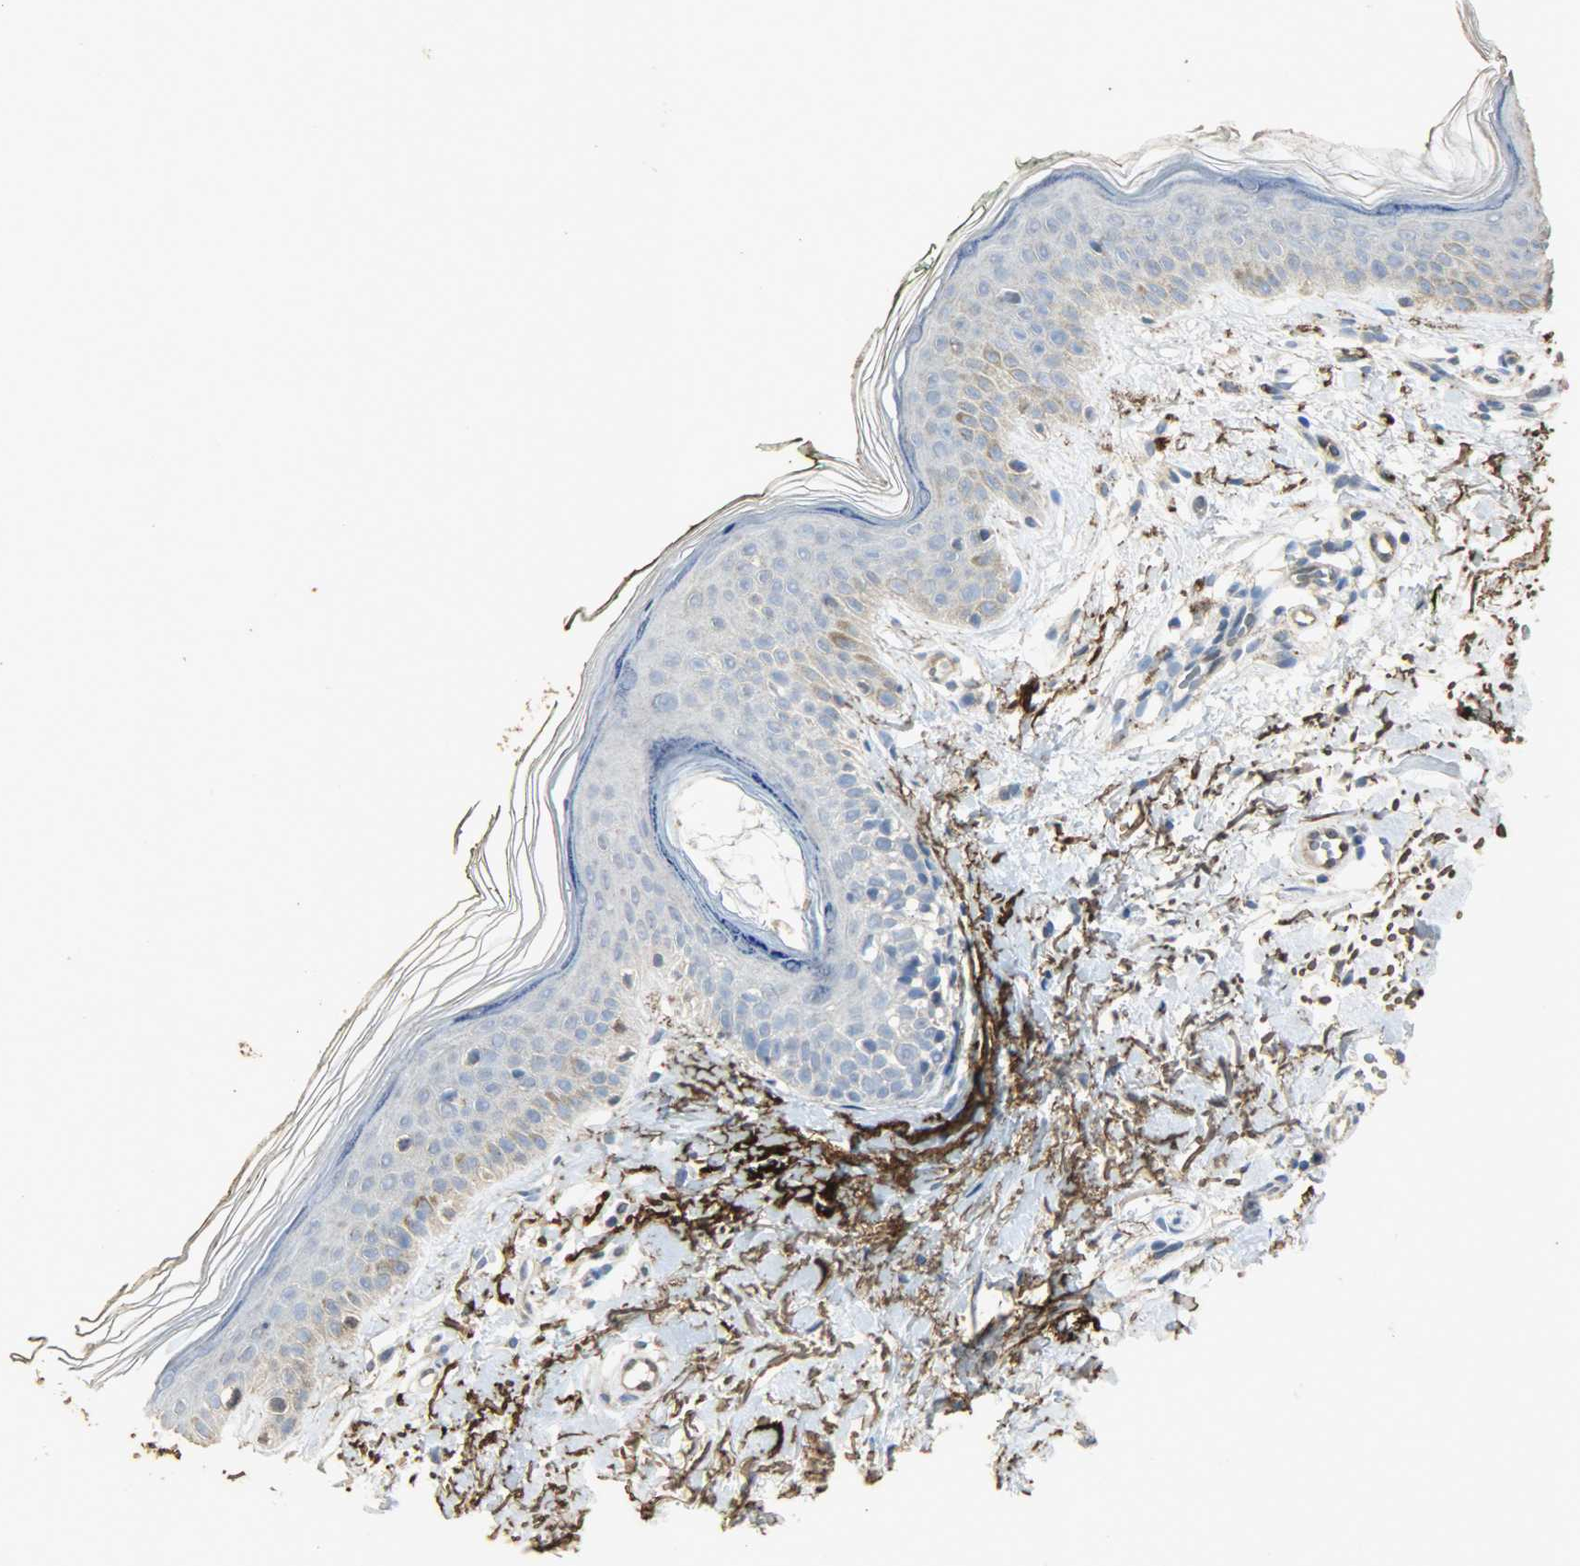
{"staining": {"intensity": "negative", "quantity": "none", "location": "none"}, "tissue": "skin", "cell_type": "Fibroblasts", "image_type": "normal", "snomed": [{"axis": "morphology", "description": "Normal tissue, NOS"}, {"axis": "topography", "description": "Skin"}], "caption": "This micrograph is of benign skin stained with immunohistochemistry (IHC) to label a protein in brown with the nuclei are counter-stained blue. There is no expression in fibroblasts.", "gene": "ASB9", "patient": {"sex": "male", "age": 71}}